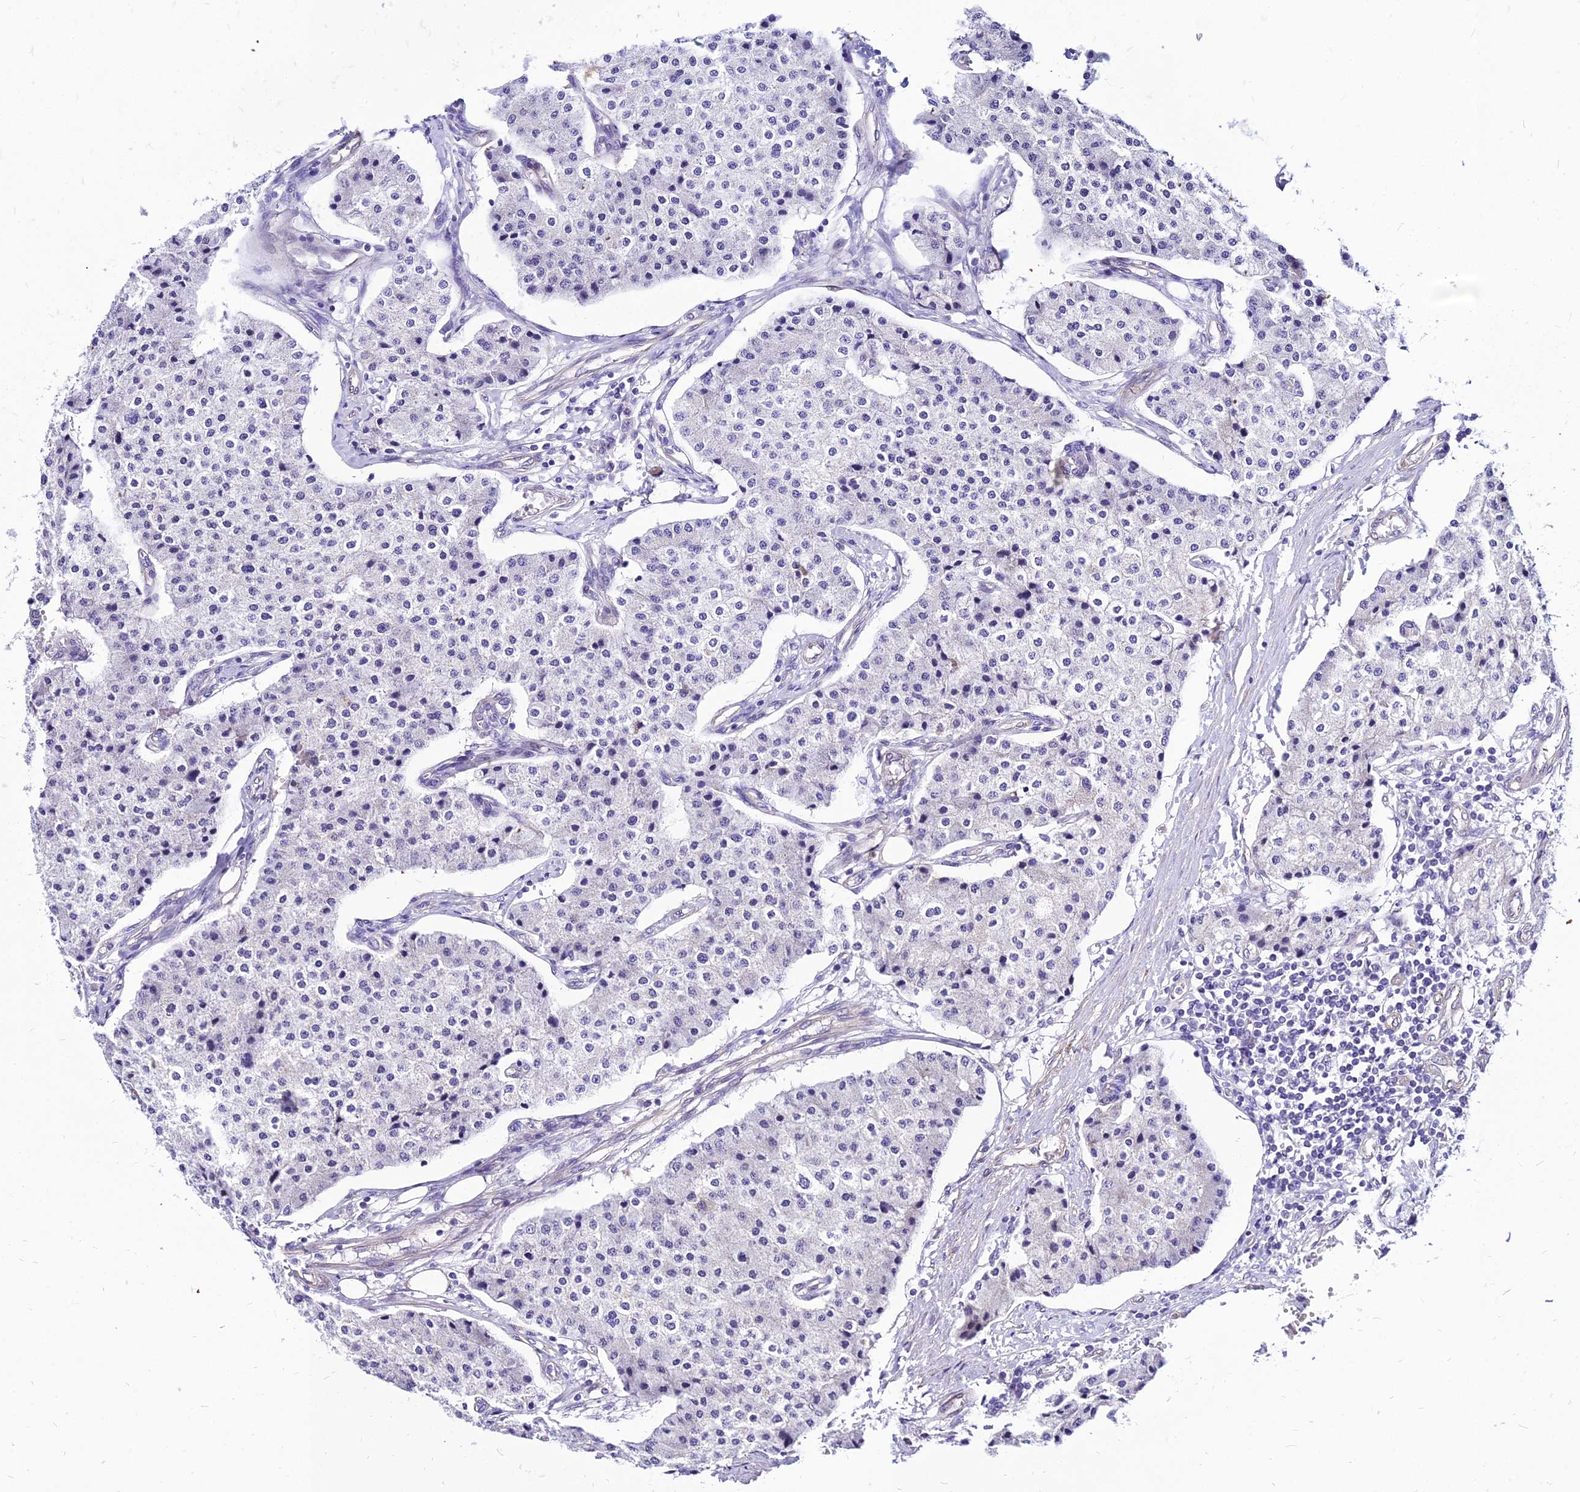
{"staining": {"intensity": "negative", "quantity": "none", "location": "none"}, "tissue": "carcinoid", "cell_type": "Tumor cells", "image_type": "cancer", "snomed": [{"axis": "morphology", "description": "Carcinoid, malignant, NOS"}, {"axis": "topography", "description": "Colon"}], "caption": "Photomicrograph shows no protein positivity in tumor cells of carcinoid (malignant) tissue.", "gene": "YEATS2", "patient": {"sex": "female", "age": 52}}